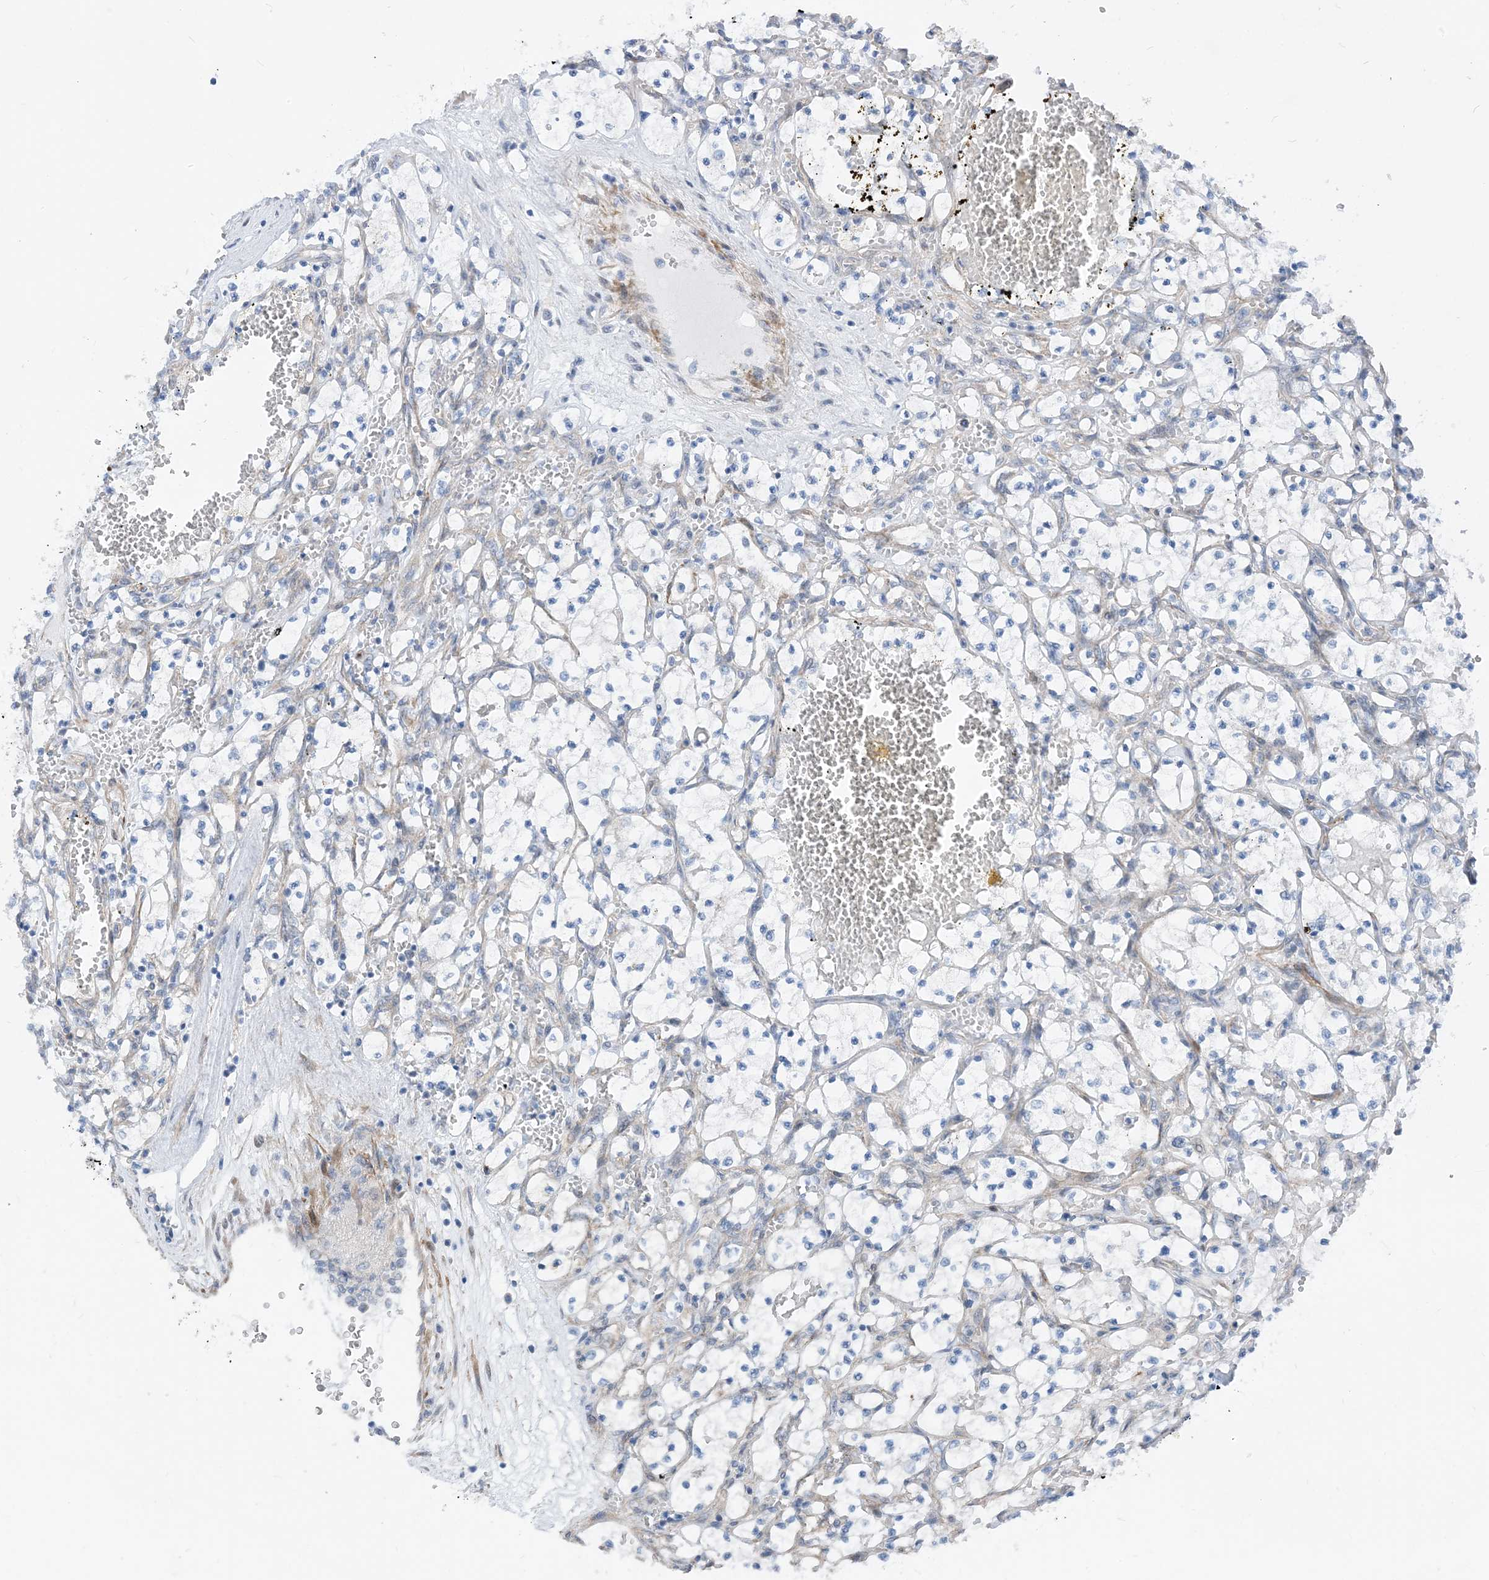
{"staining": {"intensity": "negative", "quantity": "none", "location": "none"}, "tissue": "renal cancer", "cell_type": "Tumor cells", "image_type": "cancer", "snomed": [{"axis": "morphology", "description": "Adenocarcinoma, NOS"}, {"axis": "topography", "description": "Kidney"}], "caption": "High power microscopy micrograph of an immunohistochemistry histopathology image of renal cancer (adenocarcinoma), revealing no significant staining in tumor cells. (DAB immunohistochemistry (IHC) with hematoxylin counter stain).", "gene": "PLEKHA3", "patient": {"sex": "female", "age": 69}}